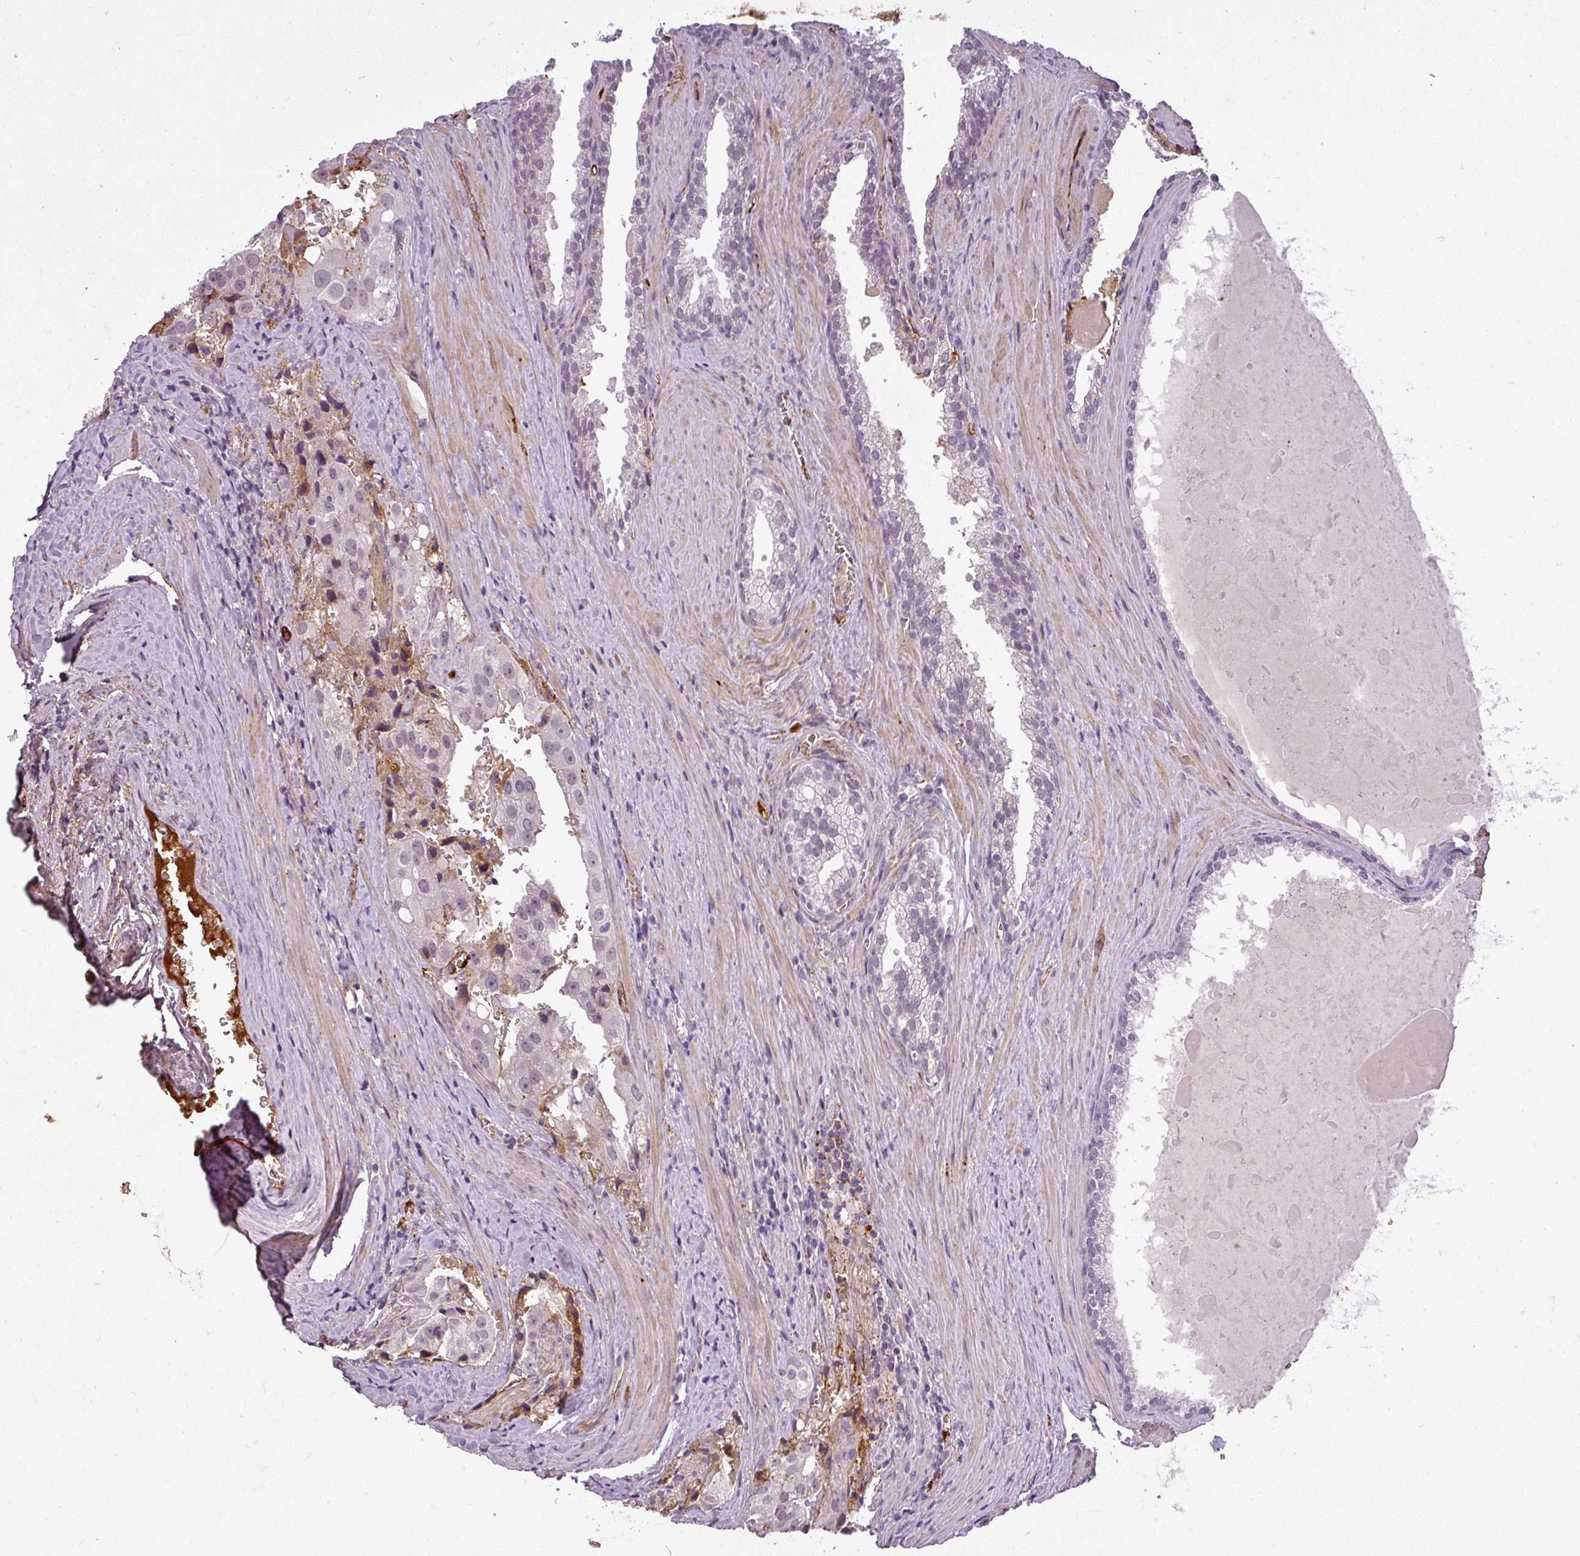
{"staining": {"intensity": "moderate", "quantity": "<25%", "location": "cytoplasmic/membranous"}, "tissue": "prostate cancer", "cell_type": "Tumor cells", "image_type": "cancer", "snomed": [{"axis": "morphology", "description": "Adenocarcinoma, High grade"}, {"axis": "topography", "description": "Prostate"}], "caption": "DAB (3,3'-diaminobenzidine) immunohistochemical staining of prostate cancer shows moderate cytoplasmic/membranous protein positivity in approximately <25% of tumor cells. (Stains: DAB in brown, nuclei in blue, Microscopy: brightfield microscopy at high magnification).", "gene": "APOC1", "patient": {"sex": "male", "age": 68}}